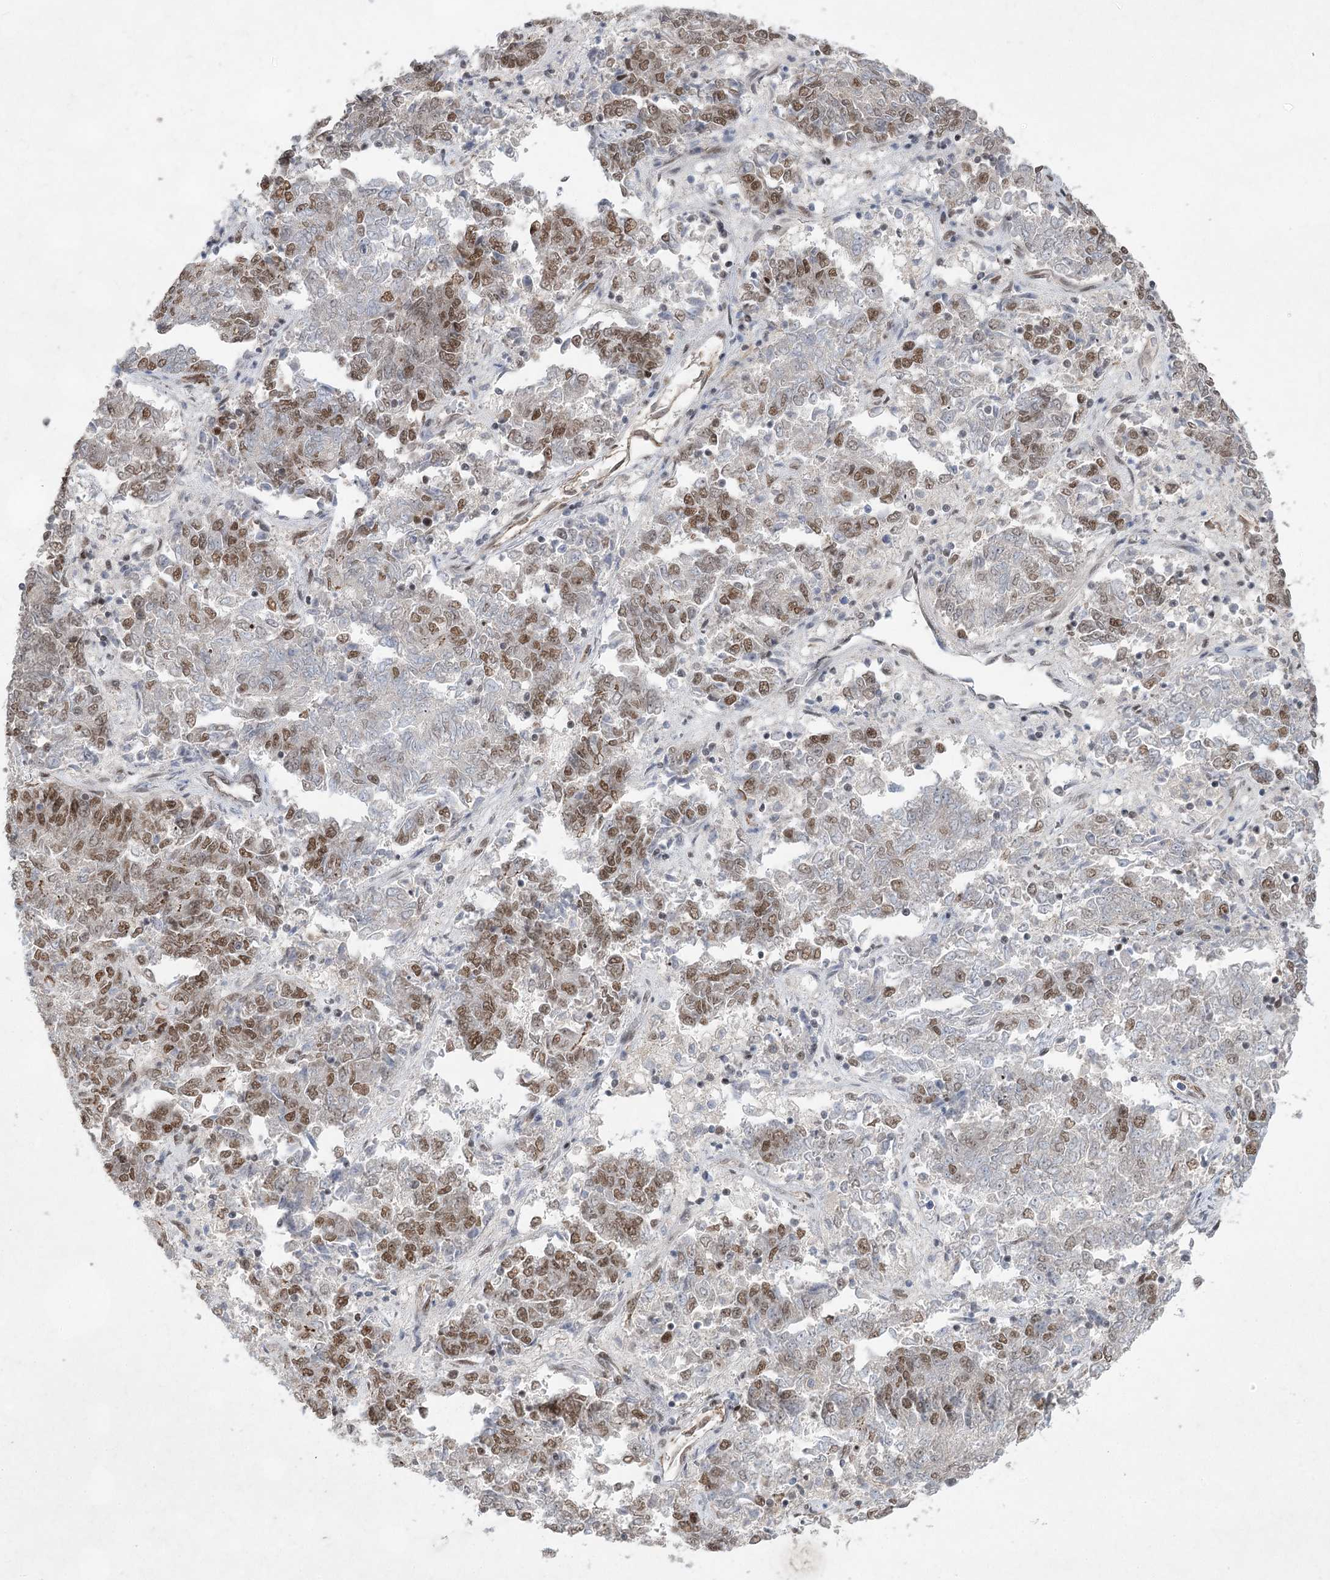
{"staining": {"intensity": "moderate", "quantity": "25%-75%", "location": "nuclear"}, "tissue": "endometrial cancer", "cell_type": "Tumor cells", "image_type": "cancer", "snomed": [{"axis": "morphology", "description": "Adenocarcinoma, NOS"}, {"axis": "topography", "description": "Endometrium"}], "caption": "Immunohistochemical staining of endometrial cancer shows medium levels of moderate nuclear protein expression in about 25%-75% of tumor cells.", "gene": "ZCCHC8", "patient": {"sex": "female", "age": 80}}